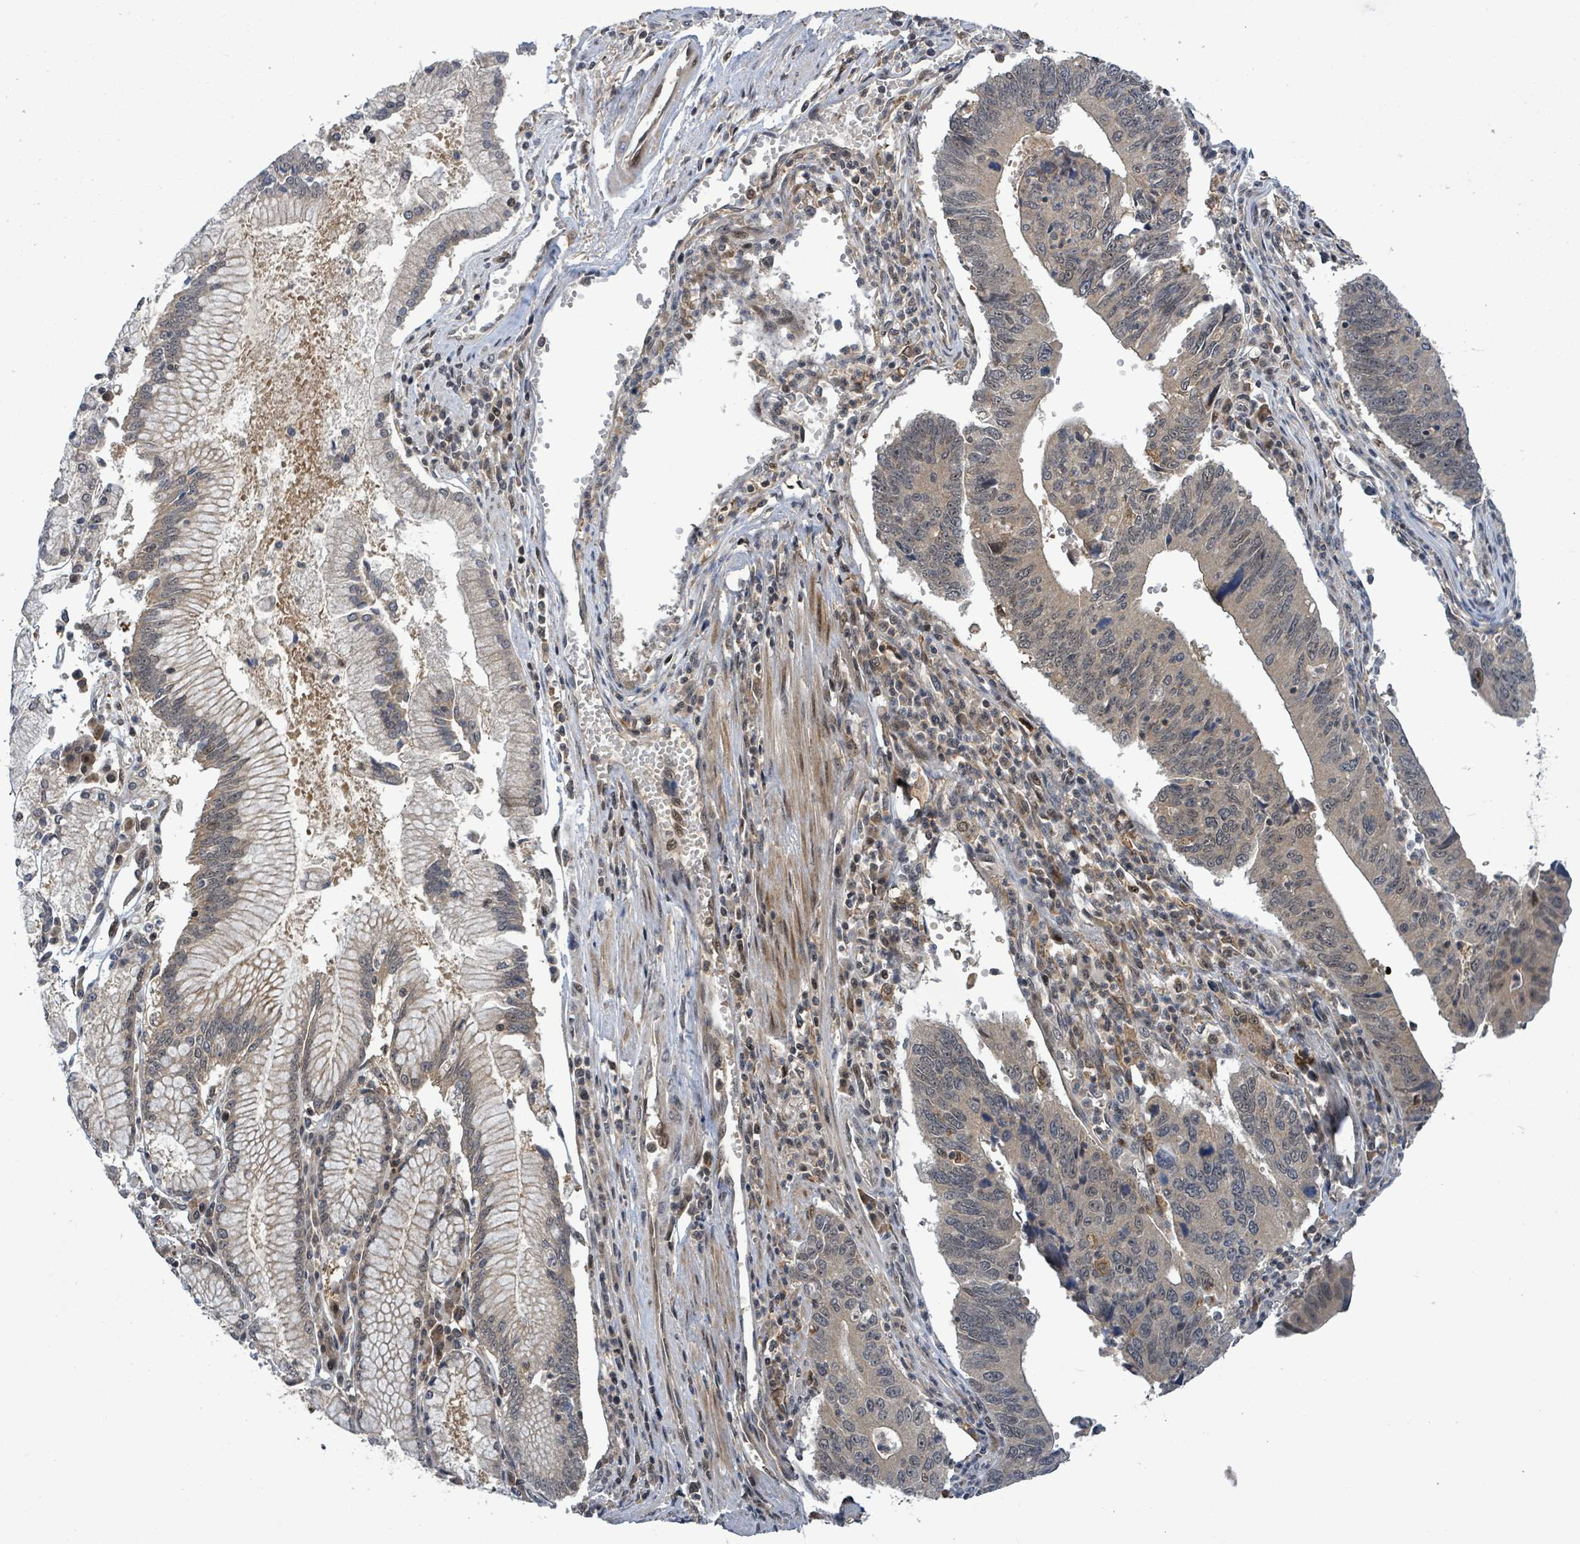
{"staining": {"intensity": "negative", "quantity": "none", "location": "none"}, "tissue": "stomach cancer", "cell_type": "Tumor cells", "image_type": "cancer", "snomed": [{"axis": "morphology", "description": "Adenocarcinoma, NOS"}, {"axis": "topography", "description": "Stomach"}], "caption": "IHC micrograph of neoplastic tissue: stomach cancer stained with DAB (3,3'-diaminobenzidine) reveals no significant protein staining in tumor cells.", "gene": "FBXO6", "patient": {"sex": "male", "age": 59}}